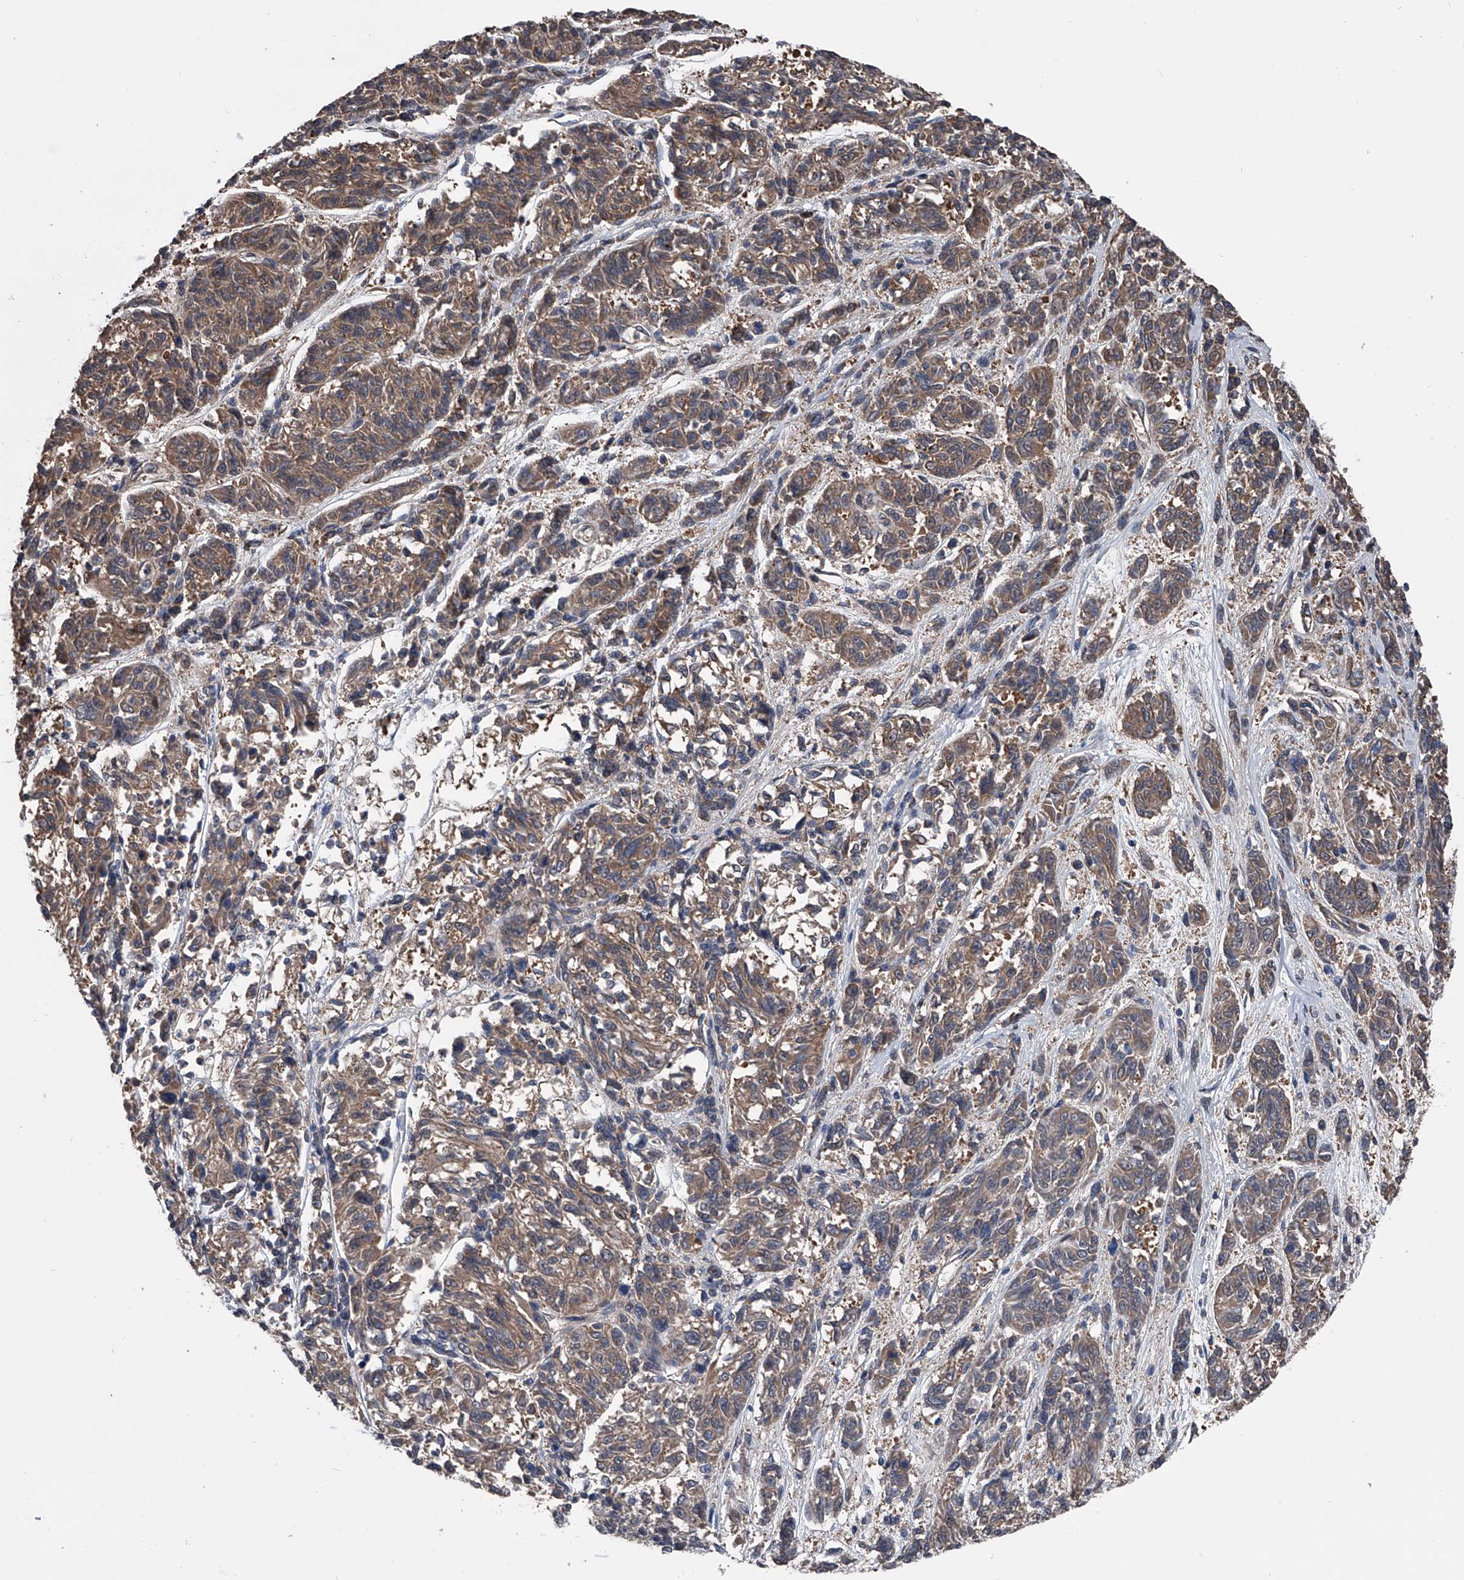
{"staining": {"intensity": "weak", "quantity": ">75%", "location": "cytoplasmic/membranous"}, "tissue": "melanoma", "cell_type": "Tumor cells", "image_type": "cancer", "snomed": [{"axis": "morphology", "description": "Malignant melanoma, NOS"}, {"axis": "topography", "description": "Skin"}], "caption": "IHC micrograph of neoplastic tissue: malignant melanoma stained using immunohistochemistry (IHC) reveals low levels of weak protein expression localized specifically in the cytoplasmic/membranous of tumor cells, appearing as a cytoplasmic/membranous brown color.", "gene": "KIF13A", "patient": {"sex": "male", "age": 53}}